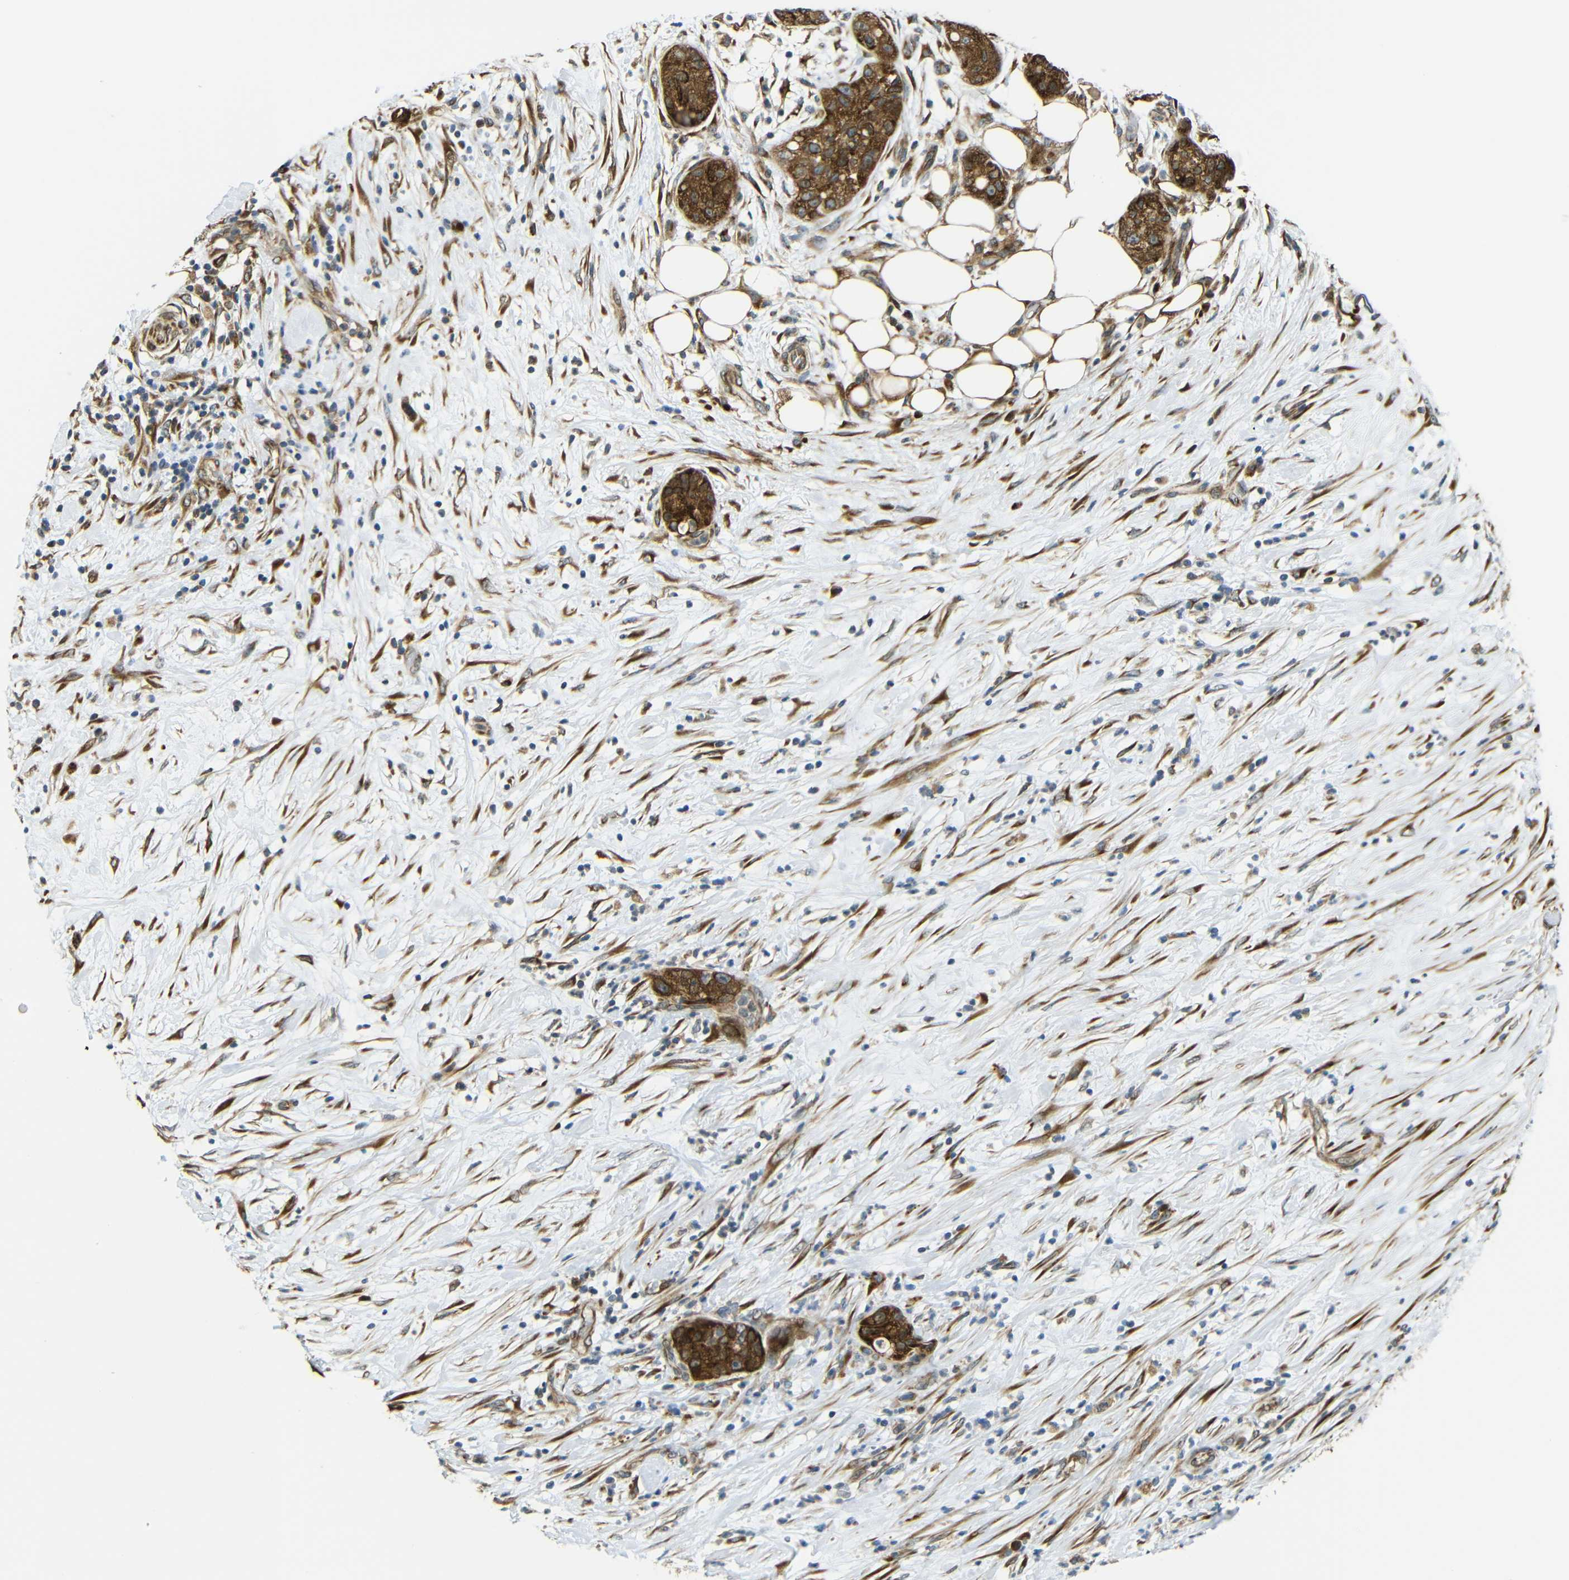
{"staining": {"intensity": "strong", "quantity": ">75%", "location": "cytoplasmic/membranous"}, "tissue": "pancreatic cancer", "cell_type": "Tumor cells", "image_type": "cancer", "snomed": [{"axis": "morphology", "description": "Adenocarcinoma, NOS"}, {"axis": "topography", "description": "Pancreas"}], "caption": "Immunohistochemical staining of pancreatic cancer shows high levels of strong cytoplasmic/membranous staining in about >75% of tumor cells.", "gene": "VAPB", "patient": {"sex": "female", "age": 78}}